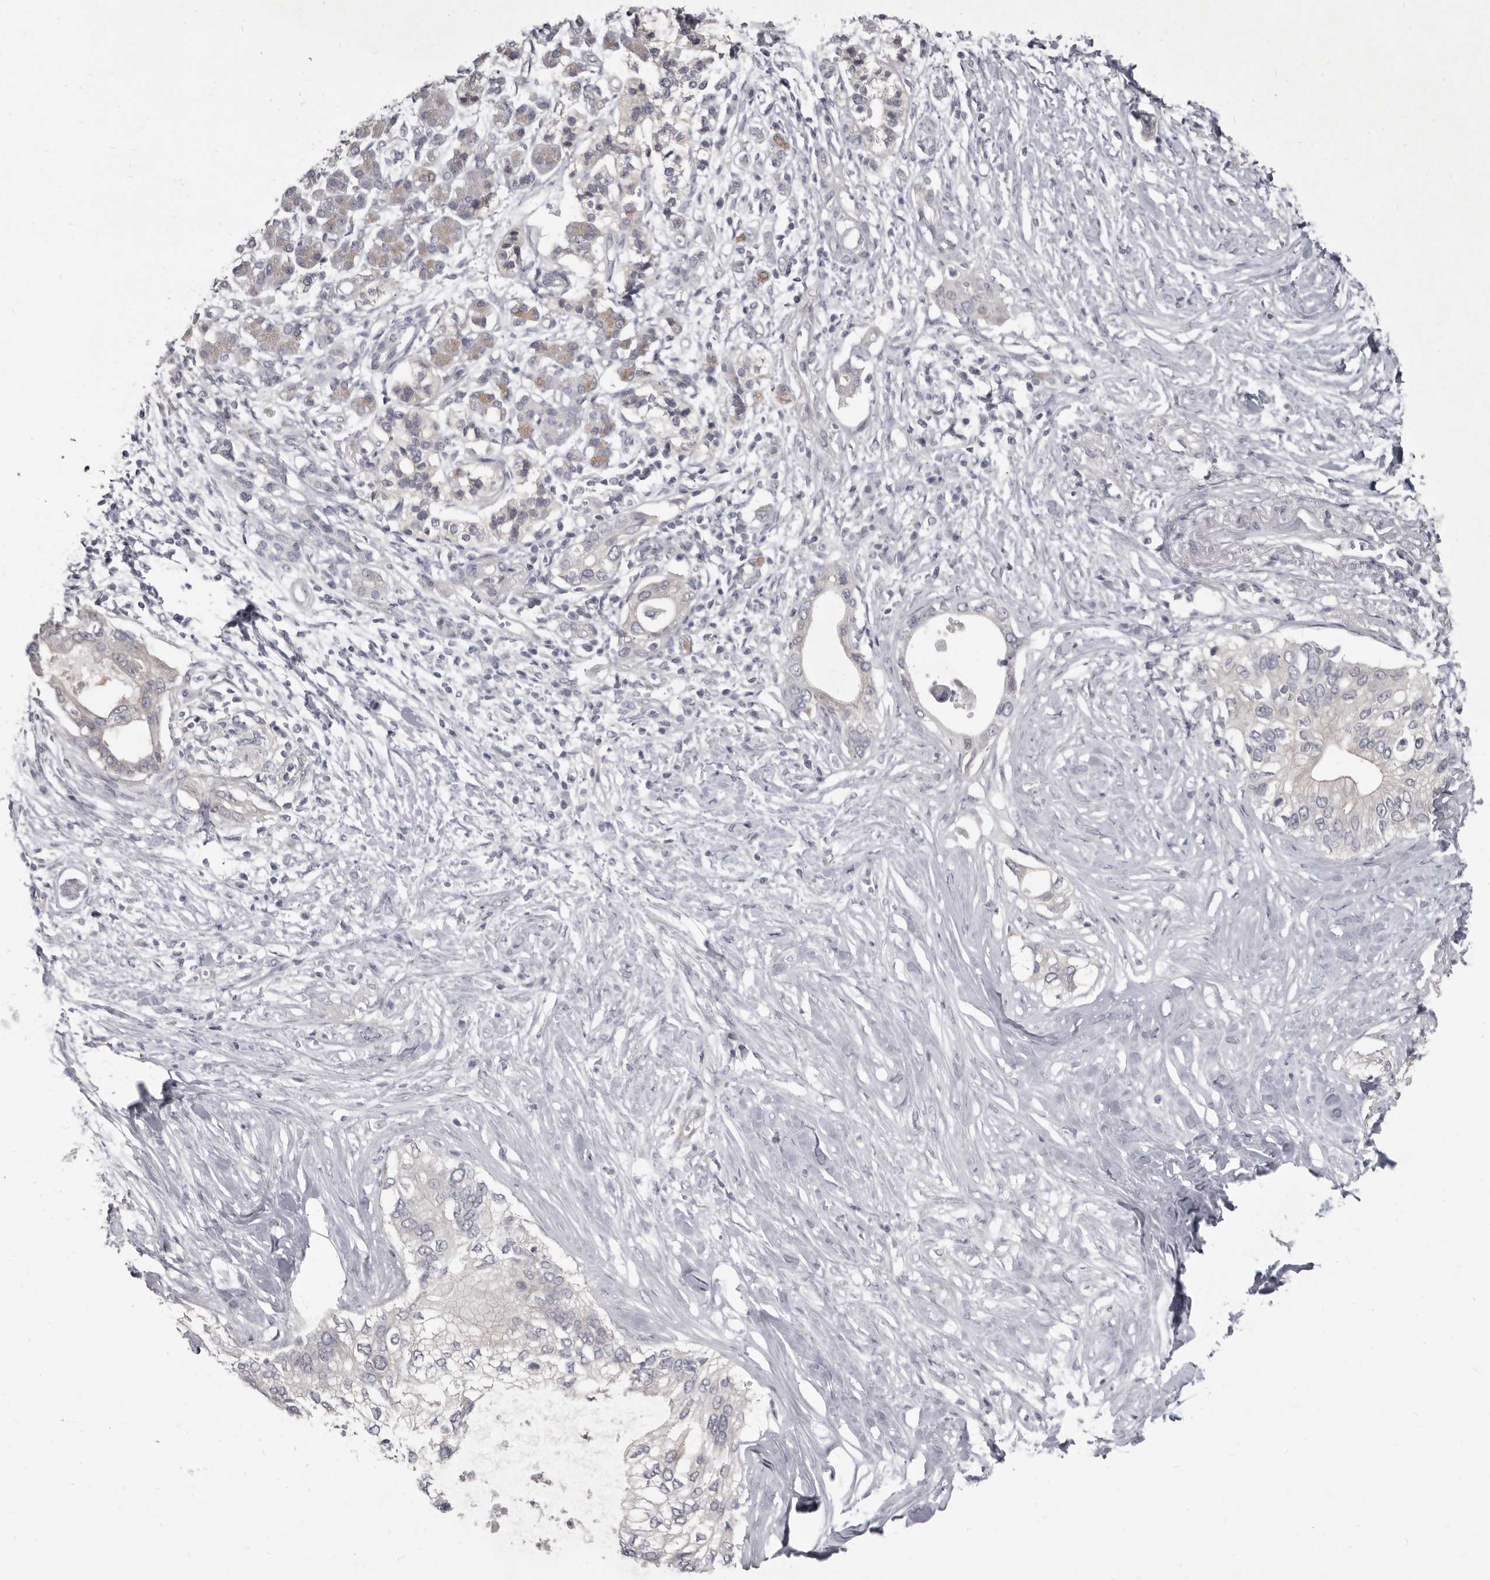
{"staining": {"intensity": "negative", "quantity": "none", "location": "none"}, "tissue": "pancreatic cancer", "cell_type": "Tumor cells", "image_type": "cancer", "snomed": [{"axis": "morphology", "description": "Normal tissue, NOS"}, {"axis": "morphology", "description": "Adenocarcinoma, NOS"}, {"axis": "topography", "description": "Pancreas"}, {"axis": "topography", "description": "Peripheral nerve tissue"}], "caption": "Image shows no significant protein staining in tumor cells of pancreatic adenocarcinoma.", "gene": "GSK3B", "patient": {"sex": "male", "age": 59}}